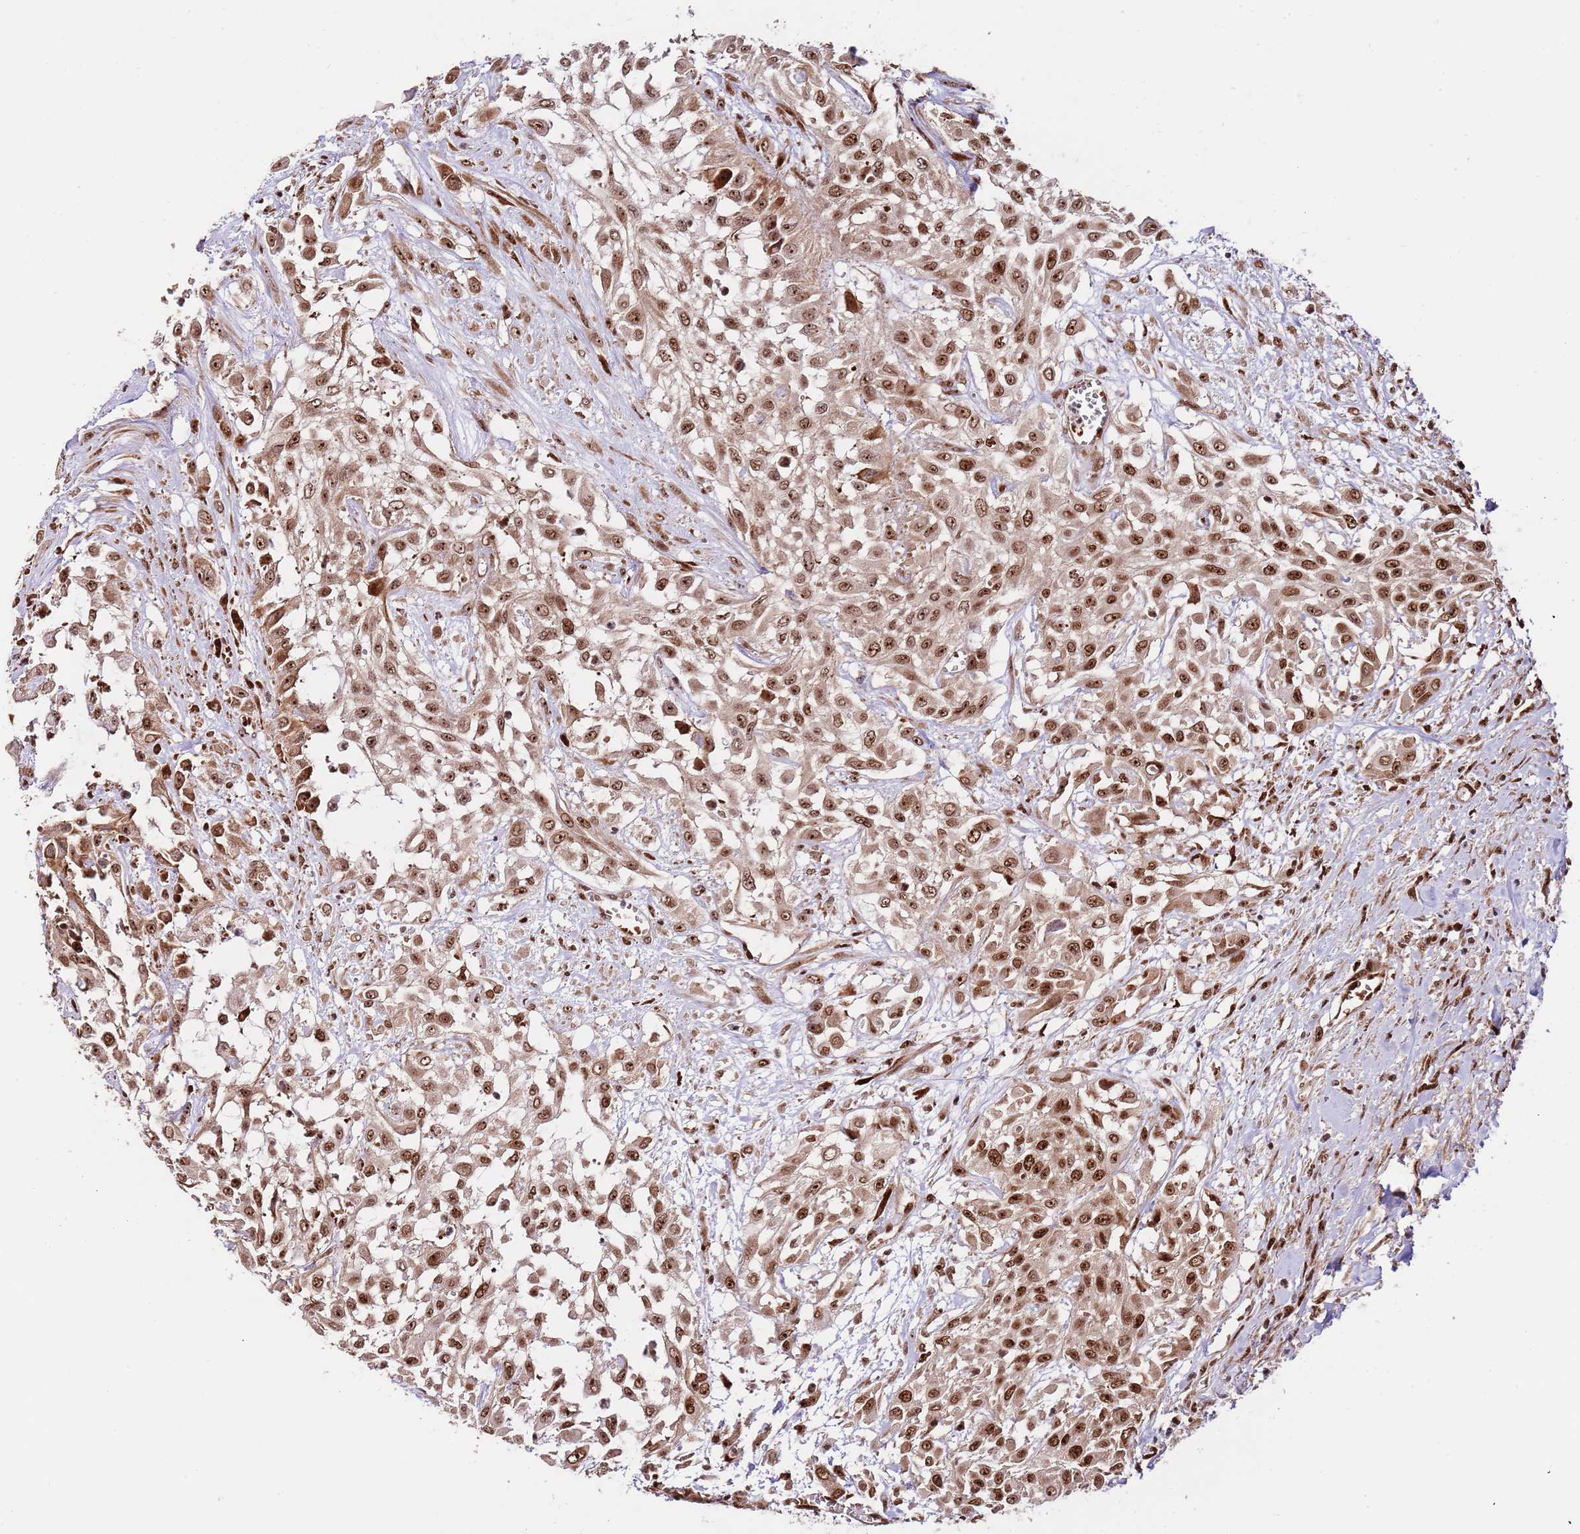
{"staining": {"intensity": "strong", "quantity": ">75%", "location": "cytoplasmic/membranous,nuclear"}, "tissue": "urothelial cancer", "cell_type": "Tumor cells", "image_type": "cancer", "snomed": [{"axis": "morphology", "description": "Urothelial carcinoma, High grade"}, {"axis": "topography", "description": "Urinary bladder"}], "caption": "Urothelial carcinoma (high-grade) stained with DAB (3,3'-diaminobenzidine) immunohistochemistry exhibits high levels of strong cytoplasmic/membranous and nuclear staining in approximately >75% of tumor cells. (Stains: DAB (3,3'-diaminobenzidine) in brown, nuclei in blue, Microscopy: brightfield microscopy at high magnification).", "gene": "RIF1", "patient": {"sex": "male", "age": 57}}